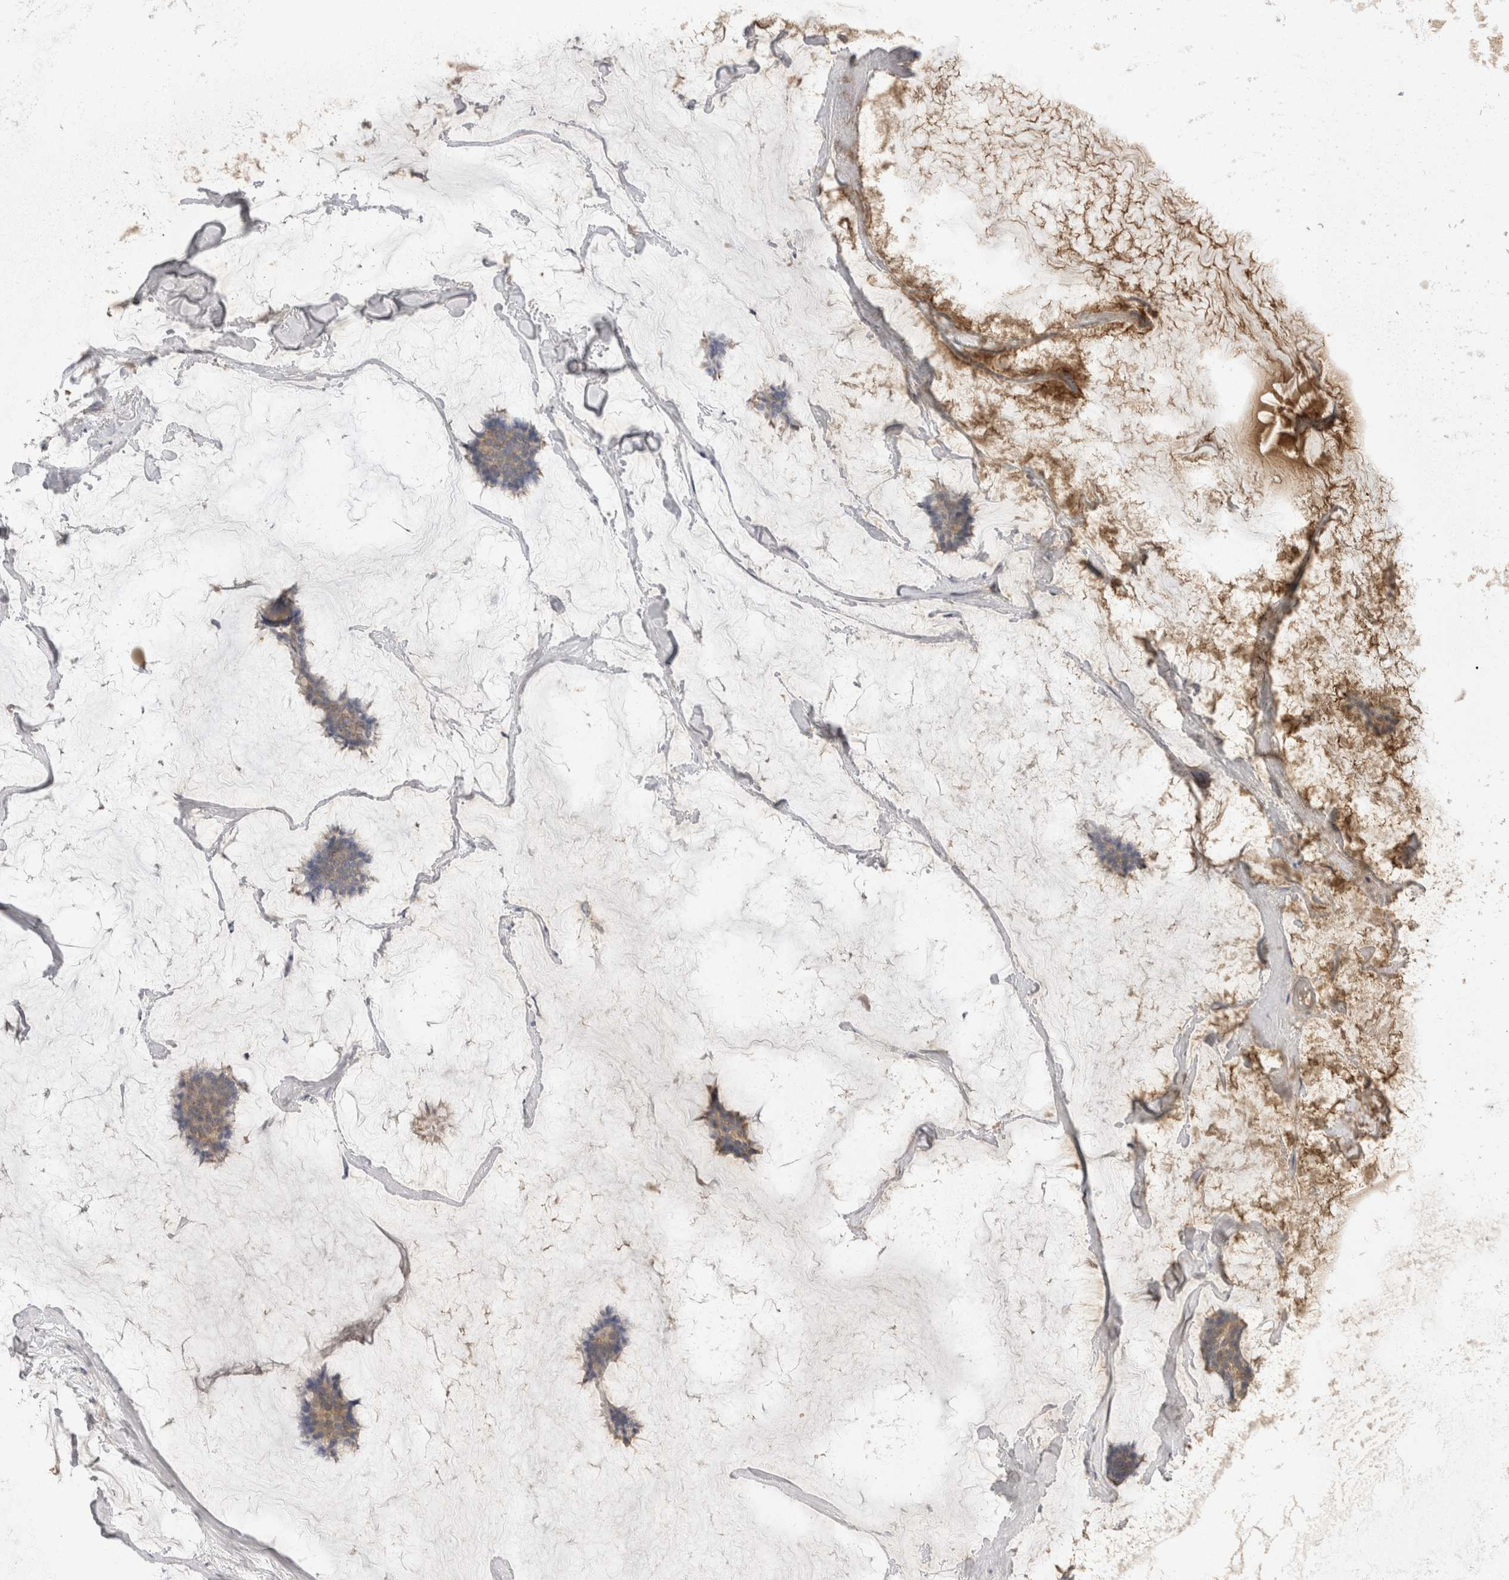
{"staining": {"intensity": "weak", "quantity": "<25%", "location": "cytoplasmic/membranous"}, "tissue": "breast cancer", "cell_type": "Tumor cells", "image_type": "cancer", "snomed": [{"axis": "morphology", "description": "Duct carcinoma"}, {"axis": "topography", "description": "Breast"}], "caption": "DAB (3,3'-diaminobenzidine) immunohistochemical staining of human breast cancer exhibits no significant positivity in tumor cells.", "gene": "EIF4G3", "patient": {"sex": "female", "age": 93}}